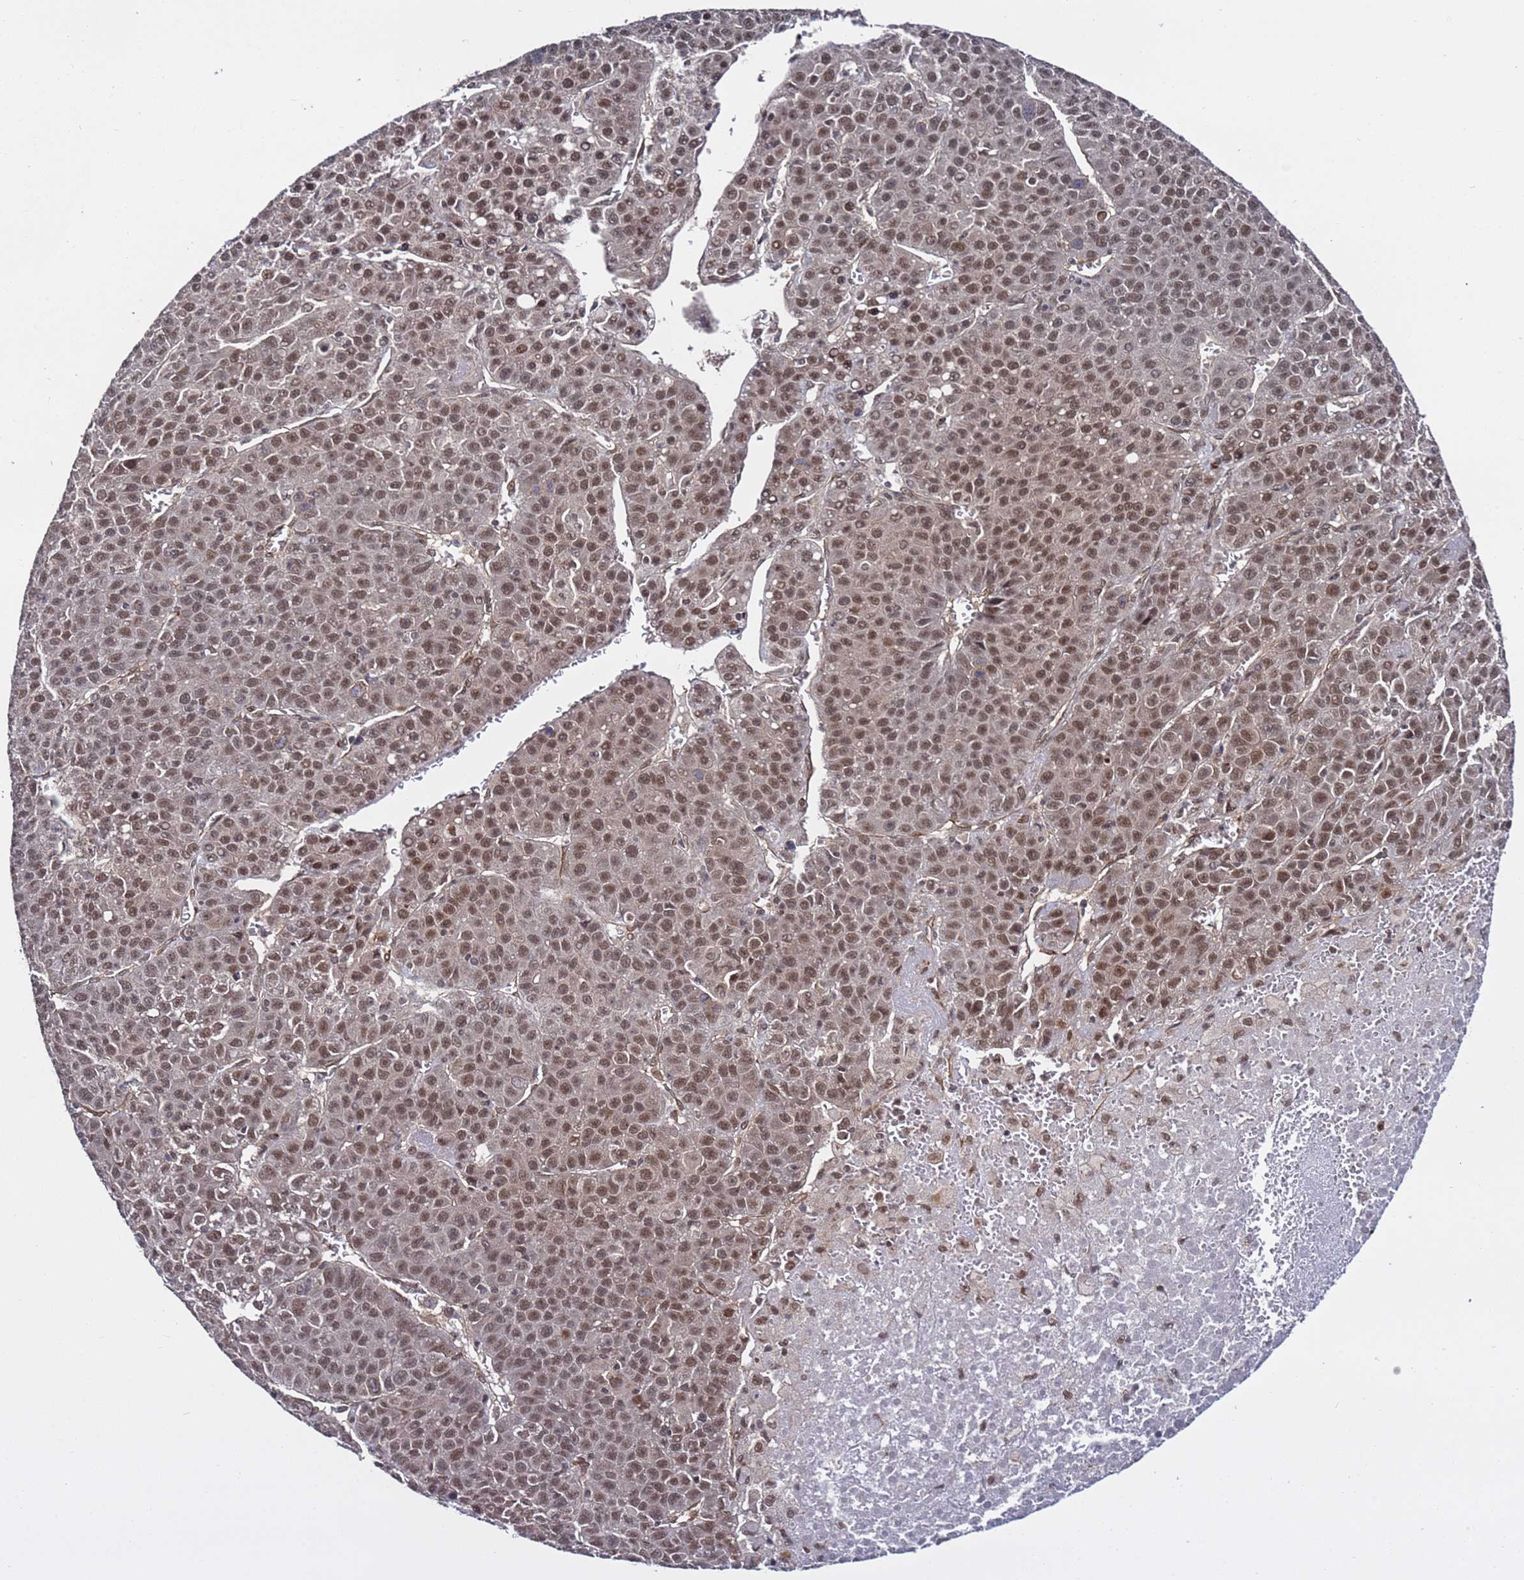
{"staining": {"intensity": "moderate", "quantity": ">75%", "location": "nuclear"}, "tissue": "liver cancer", "cell_type": "Tumor cells", "image_type": "cancer", "snomed": [{"axis": "morphology", "description": "Carcinoma, Hepatocellular, NOS"}, {"axis": "topography", "description": "Liver"}], "caption": "Human liver cancer stained for a protein (brown) shows moderate nuclear positive staining in about >75% of tumor cells.", "gene": "POLR2D", "patient": {"sex": "female", "age": 53}}